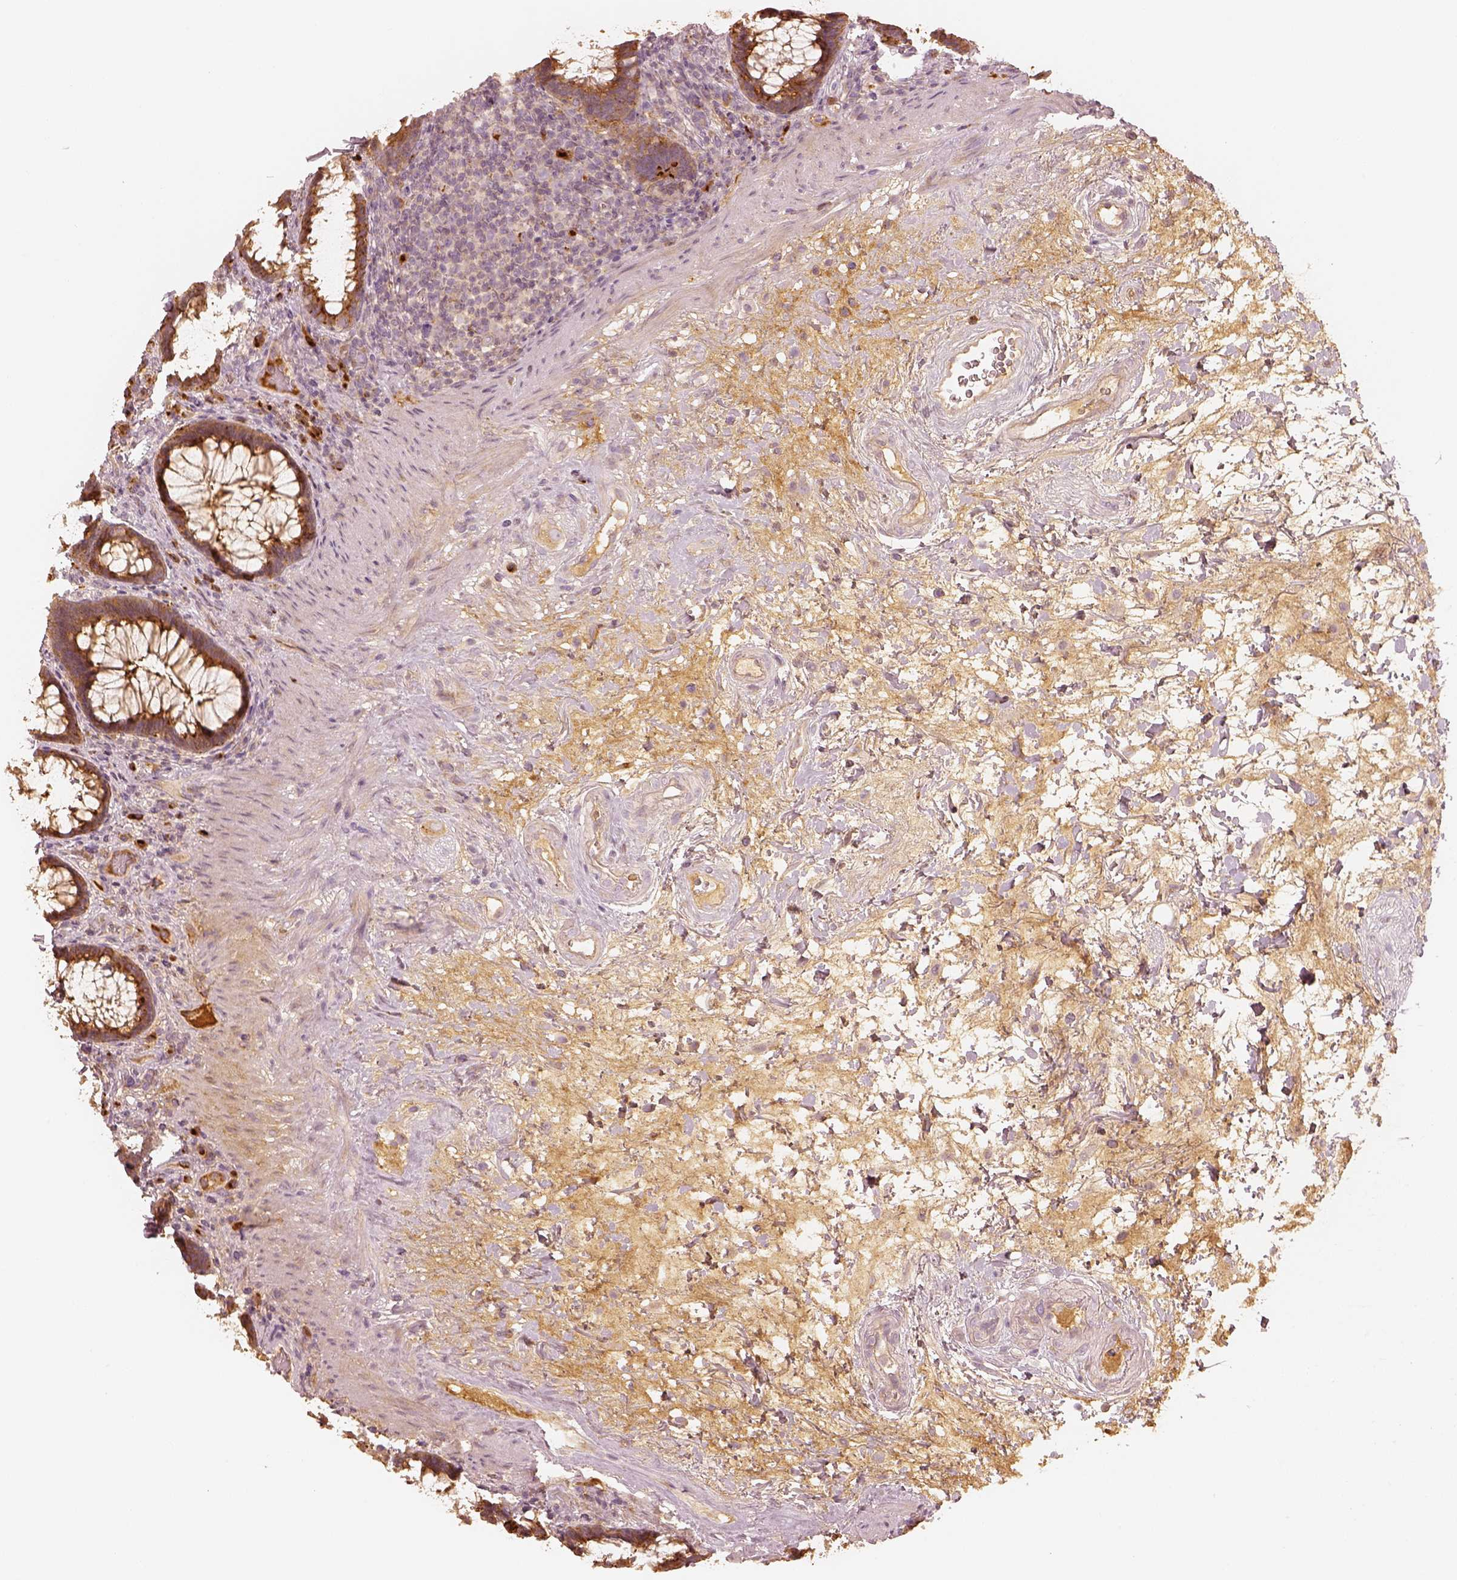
{"staining": {"intensity": "moderate", "quantity": ">75%", "location": "cytoplasmic/membranous"}, "tissue": "rectum", "cell_type": "Glandular cells", "image_type": "normal", "snomed": [{"axis": "morphology", "description": "Normal tissue, NOS"}, {"axis": "topography", "description": "Rectum"}], "caption": "About >75% of glandular cells in normal rectum show moderate cytoplasmic/membranous protein staining as visualized by brown immunohistochemical staining.", "gene": "GORASP2", "patient": {"sex": "male", "age": 72}}